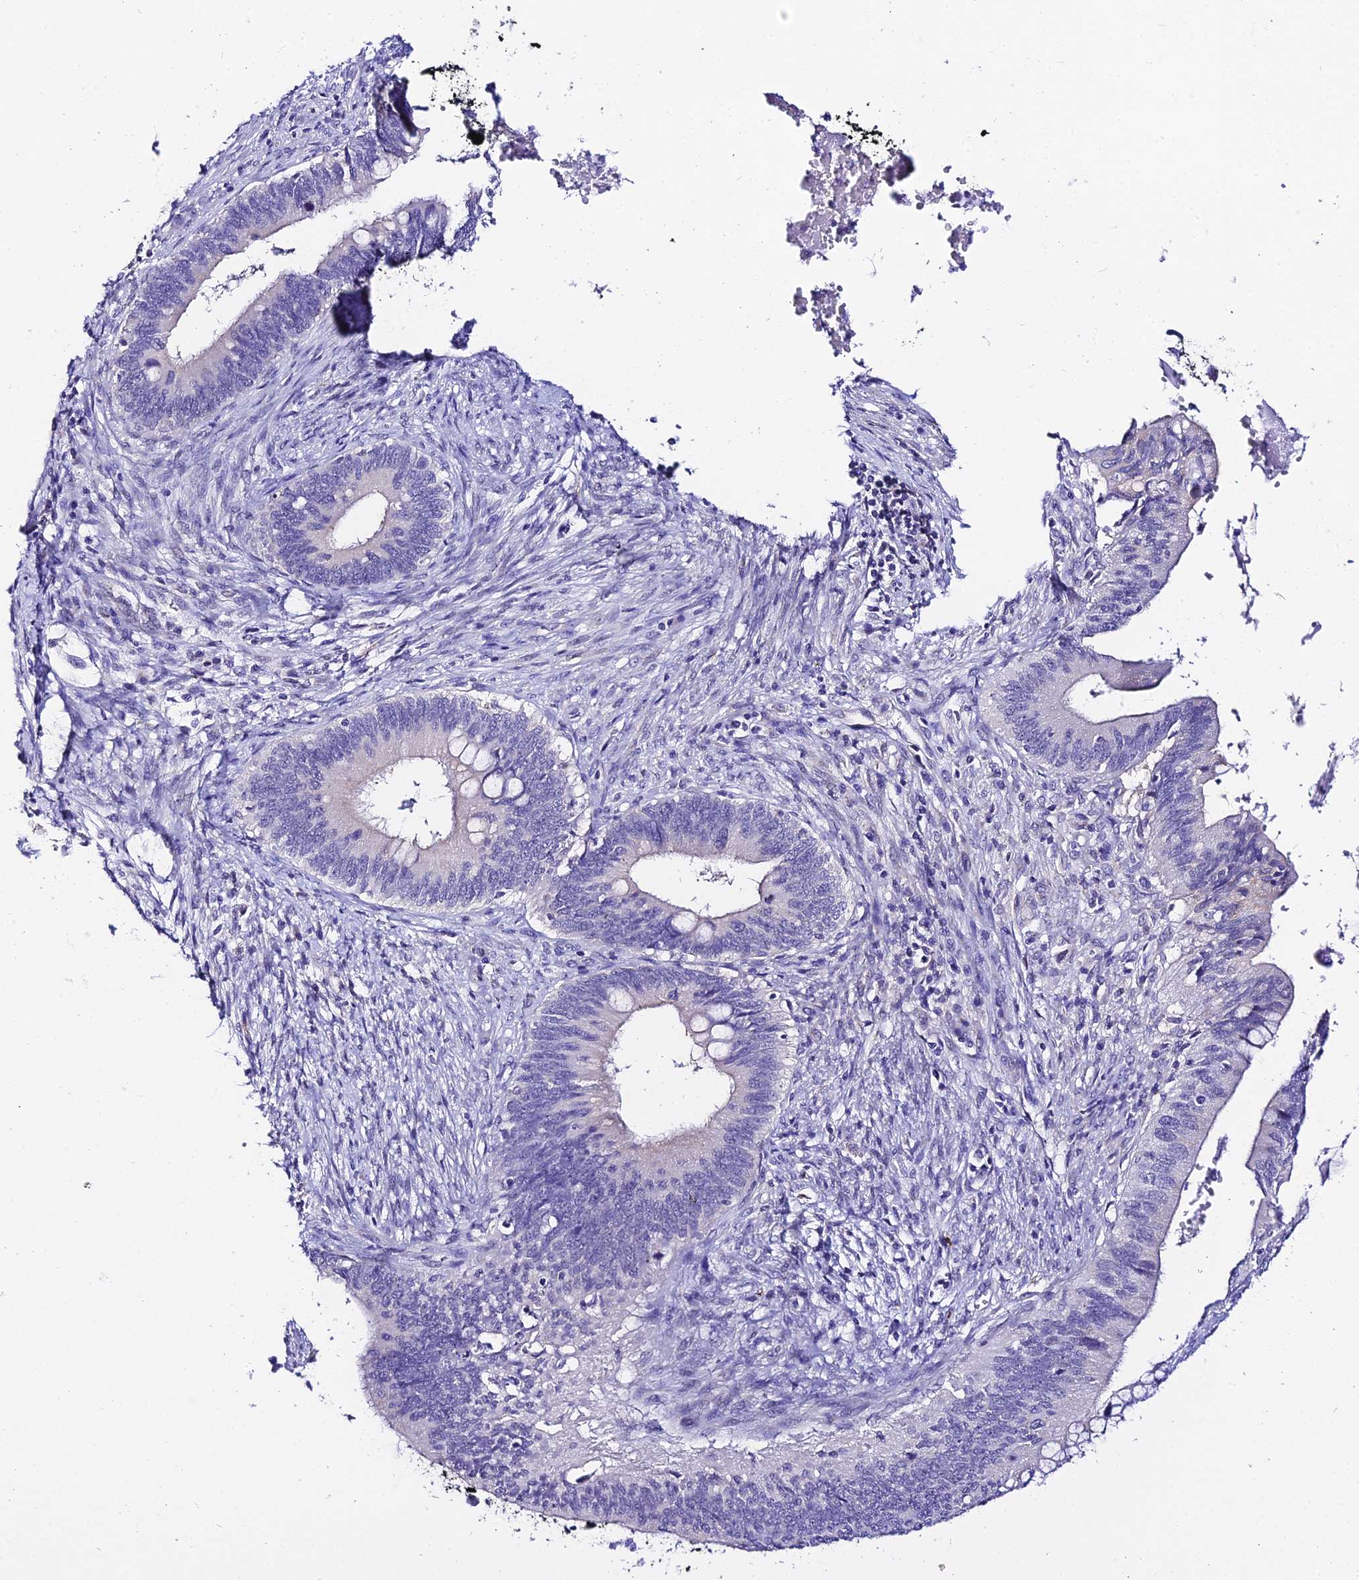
{"staining": {"intensity": "negative", "quantity": "none", "location": "none"}, "tissue": "cervical cancer", "cell_type": "Tumor cells", "image_type": "cancer", "snomed": [{"axis": "morphology", "description": "Adenocarcinoma, NOS"}, {"axis": "topography", "description": "Cervix"}], "caption": "The histopathology image displays no staining of tumor cells in cervical adenocarcinoma.", "gene": "ATG16L2", "patient": {"sex": "female", "age": 42}}